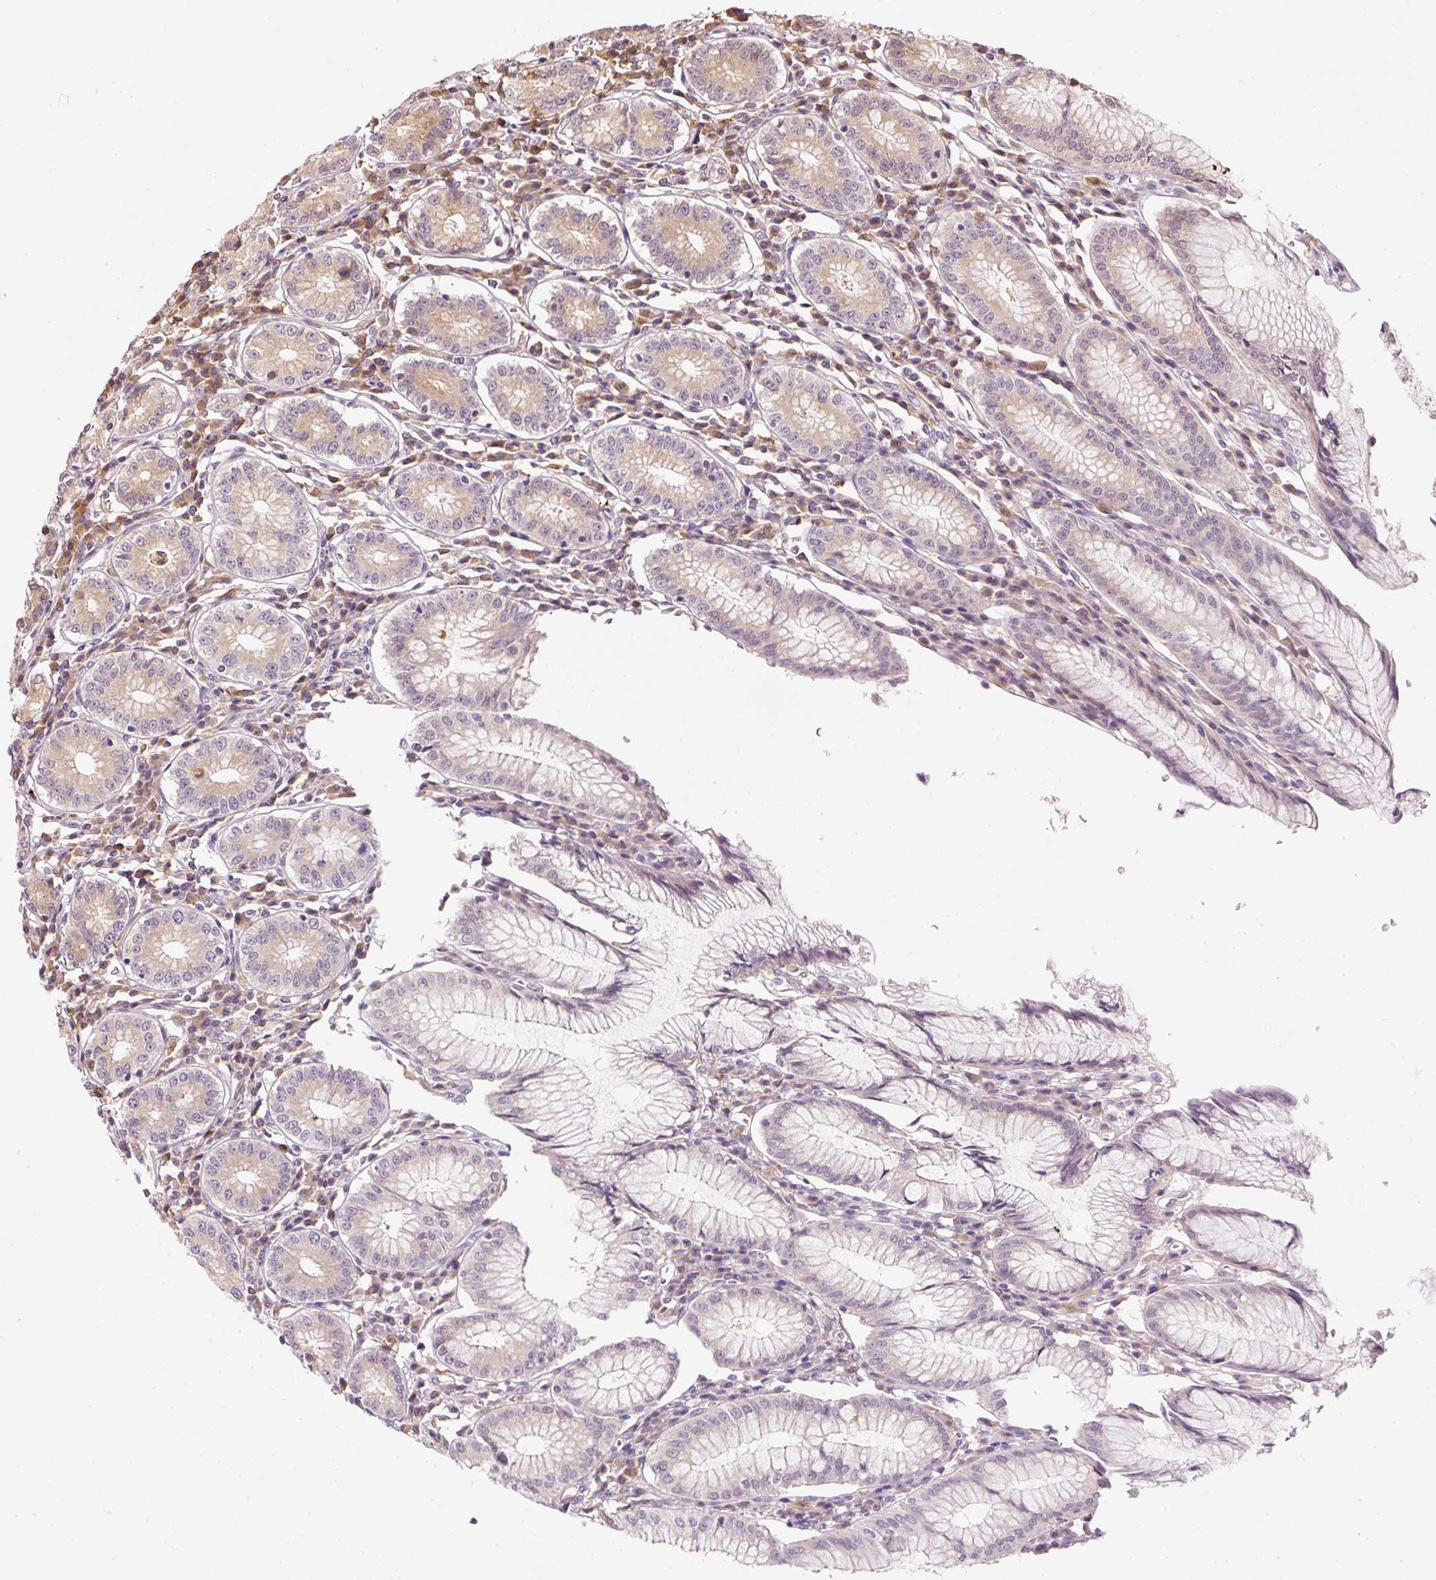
{"staining": {"intensity": "moderate", "quantity": "25%-75%", "location": "cytoplasmic/membranous"}, "tissue": "stomach", "cell_type": "Glandular cells", "image_type": "normal", "snomed": [{"axis": "morphology", "description": "Normal tissue, NOS"}, {"axis": "topography", "description": "Stomach"}], "caption": "Protein staining by immunohistochemistry displays moderate cytoplasmic/membranous staining in approximately 25%-75% of glandular cells in unremarkable stomach.", "gene": "CTTNBP2", "patient": {"sex": "male", "age": 55}}